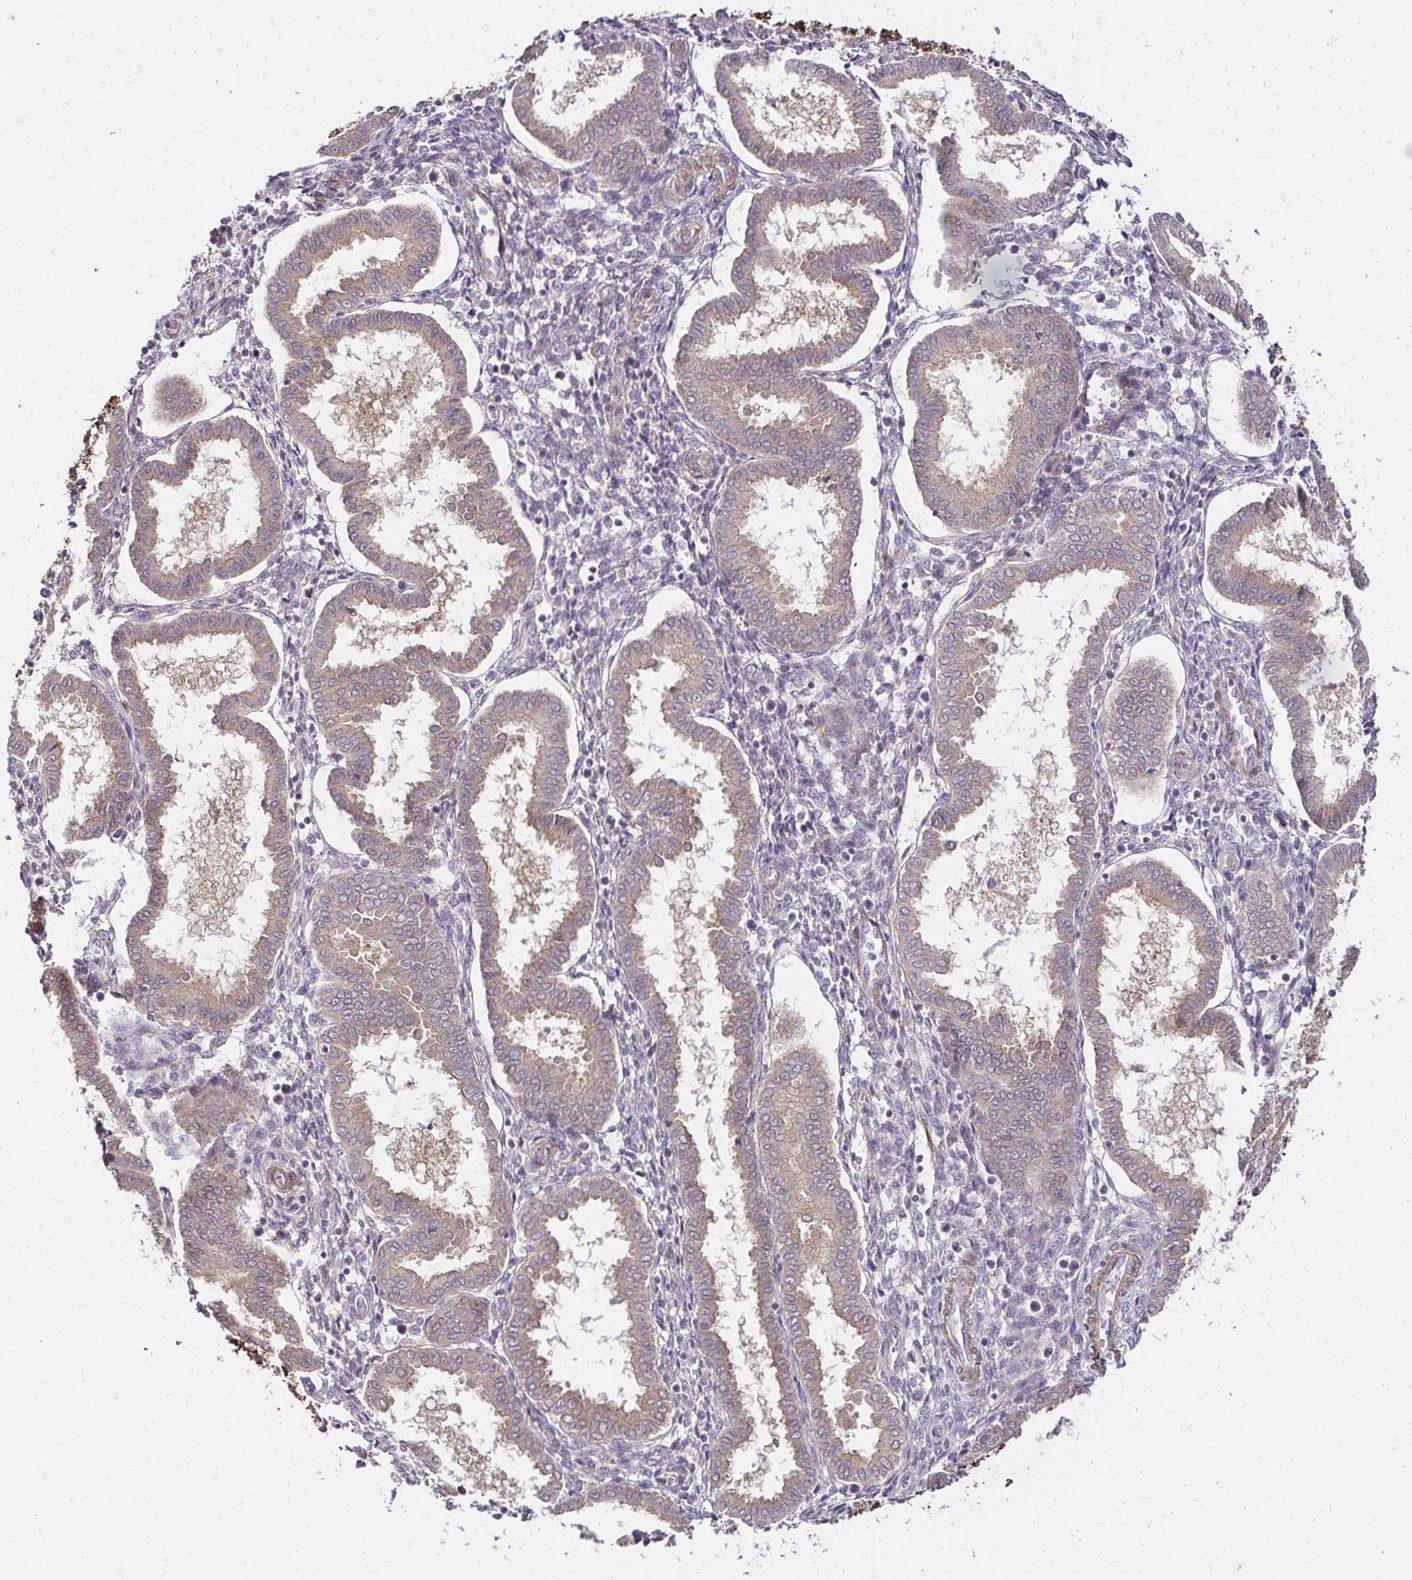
{"staining": {"intensity": "negative", "quantity": "none", "location": "none"}, "tissue": "endometrium", "cell_type": "Cells in endometrial stroma", "image_type": "normal", "snomed": [{"axis": "morphology", "description": "Normal tissue, NOS"}, {"axis": "topography", "description": "Endometrium"}], "caption": "The histopathology image displays no staining of cells in endometrial stroma in benign endometrium.", "gene": "YAP1", "patient": {"sex": "female", "age": 24}}